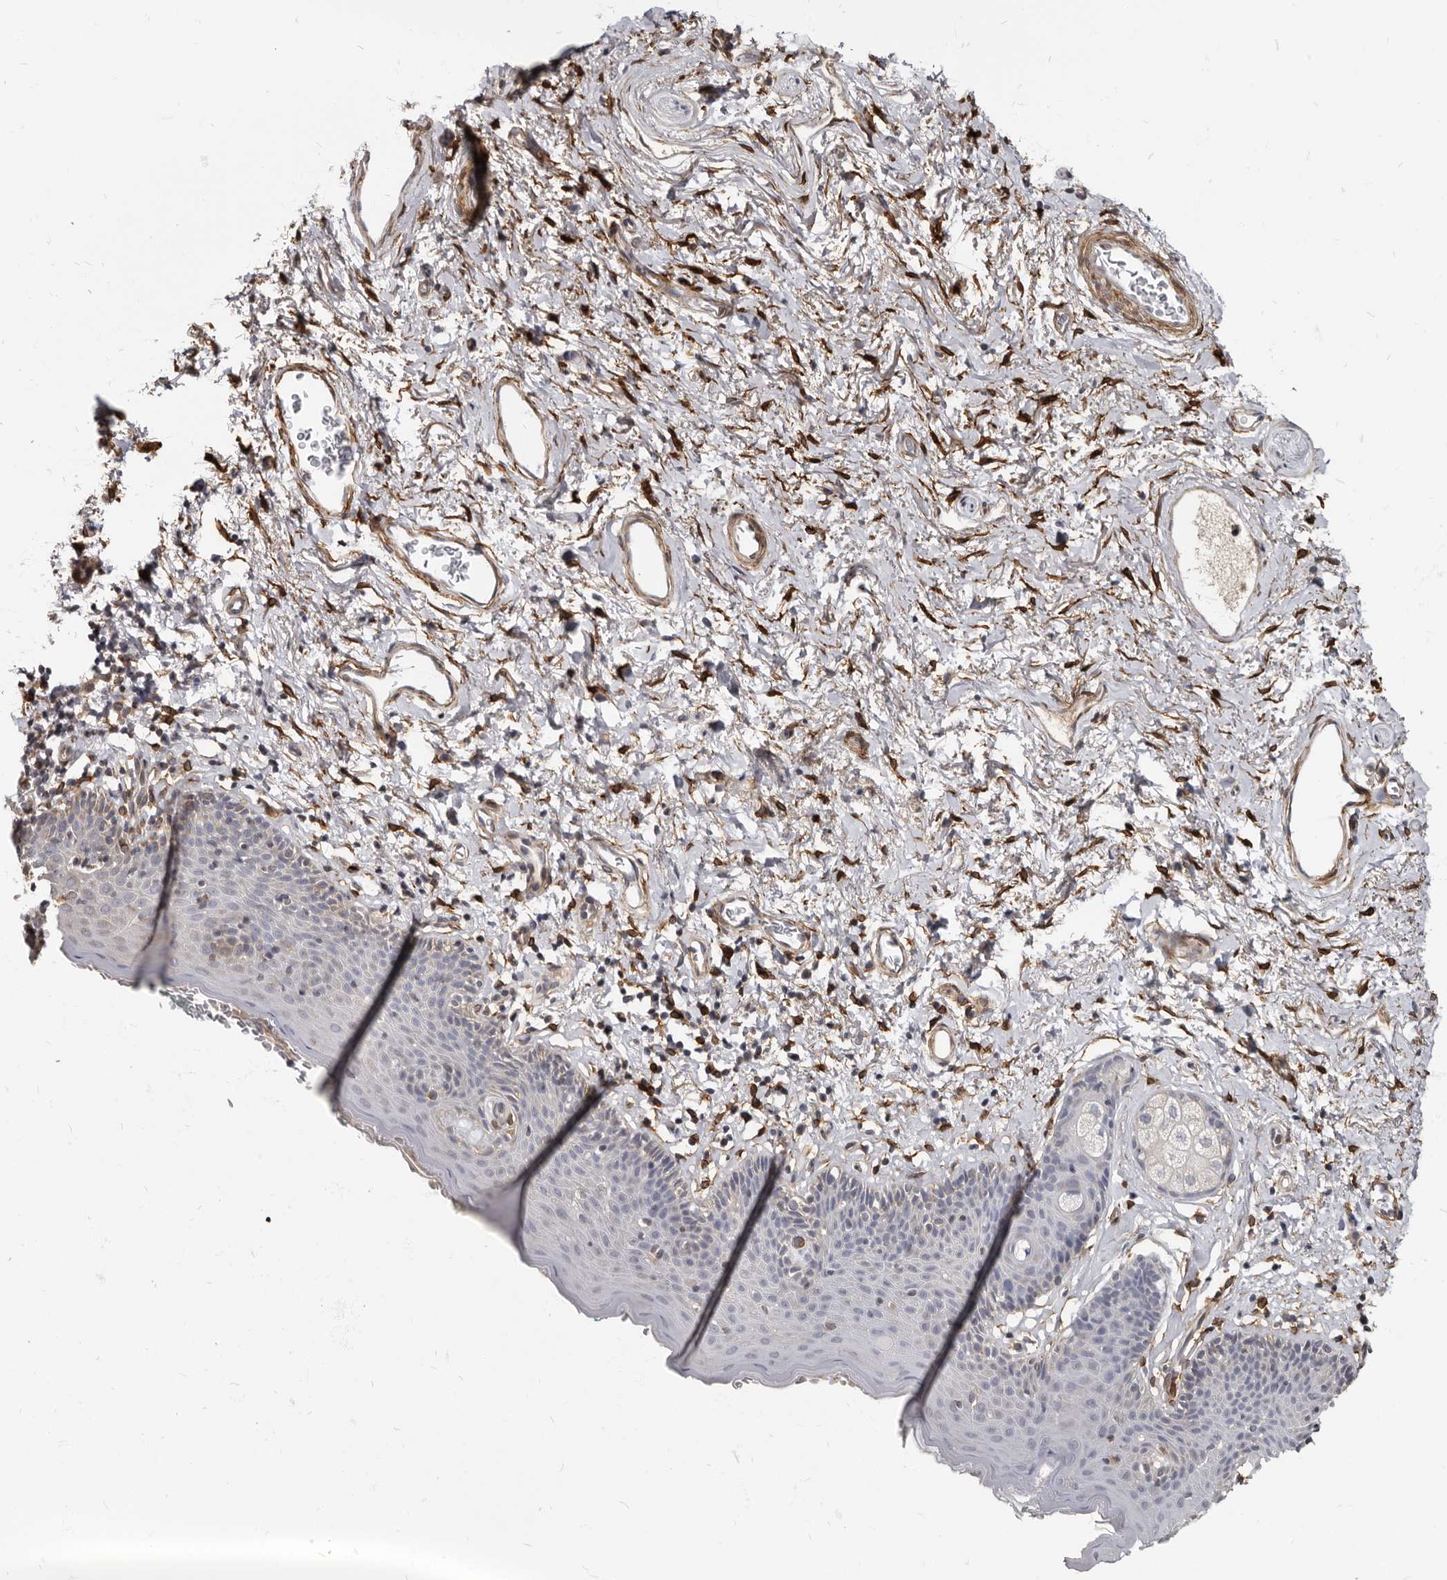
{"staining": {"intensity": "negative", "quantity": "none", "location": "none"}, "tissue": "skin", "cell_type": "Epidermal cells", "image_type": "normal", "snomed": [{"axis": "morphology", "description": "Normal tissue, NOS"}, {"axis": "topography", "description": "Vulva"}], "caption": "There is no significant positivity in epidermal cells of skin. (Stains: DAB IHC with hematoxylin counter stain, Microscopy: brightfield microscopy at high magnification).", "gene": "MRGPRF", "patient": {"sex": "female", "age": 66}}